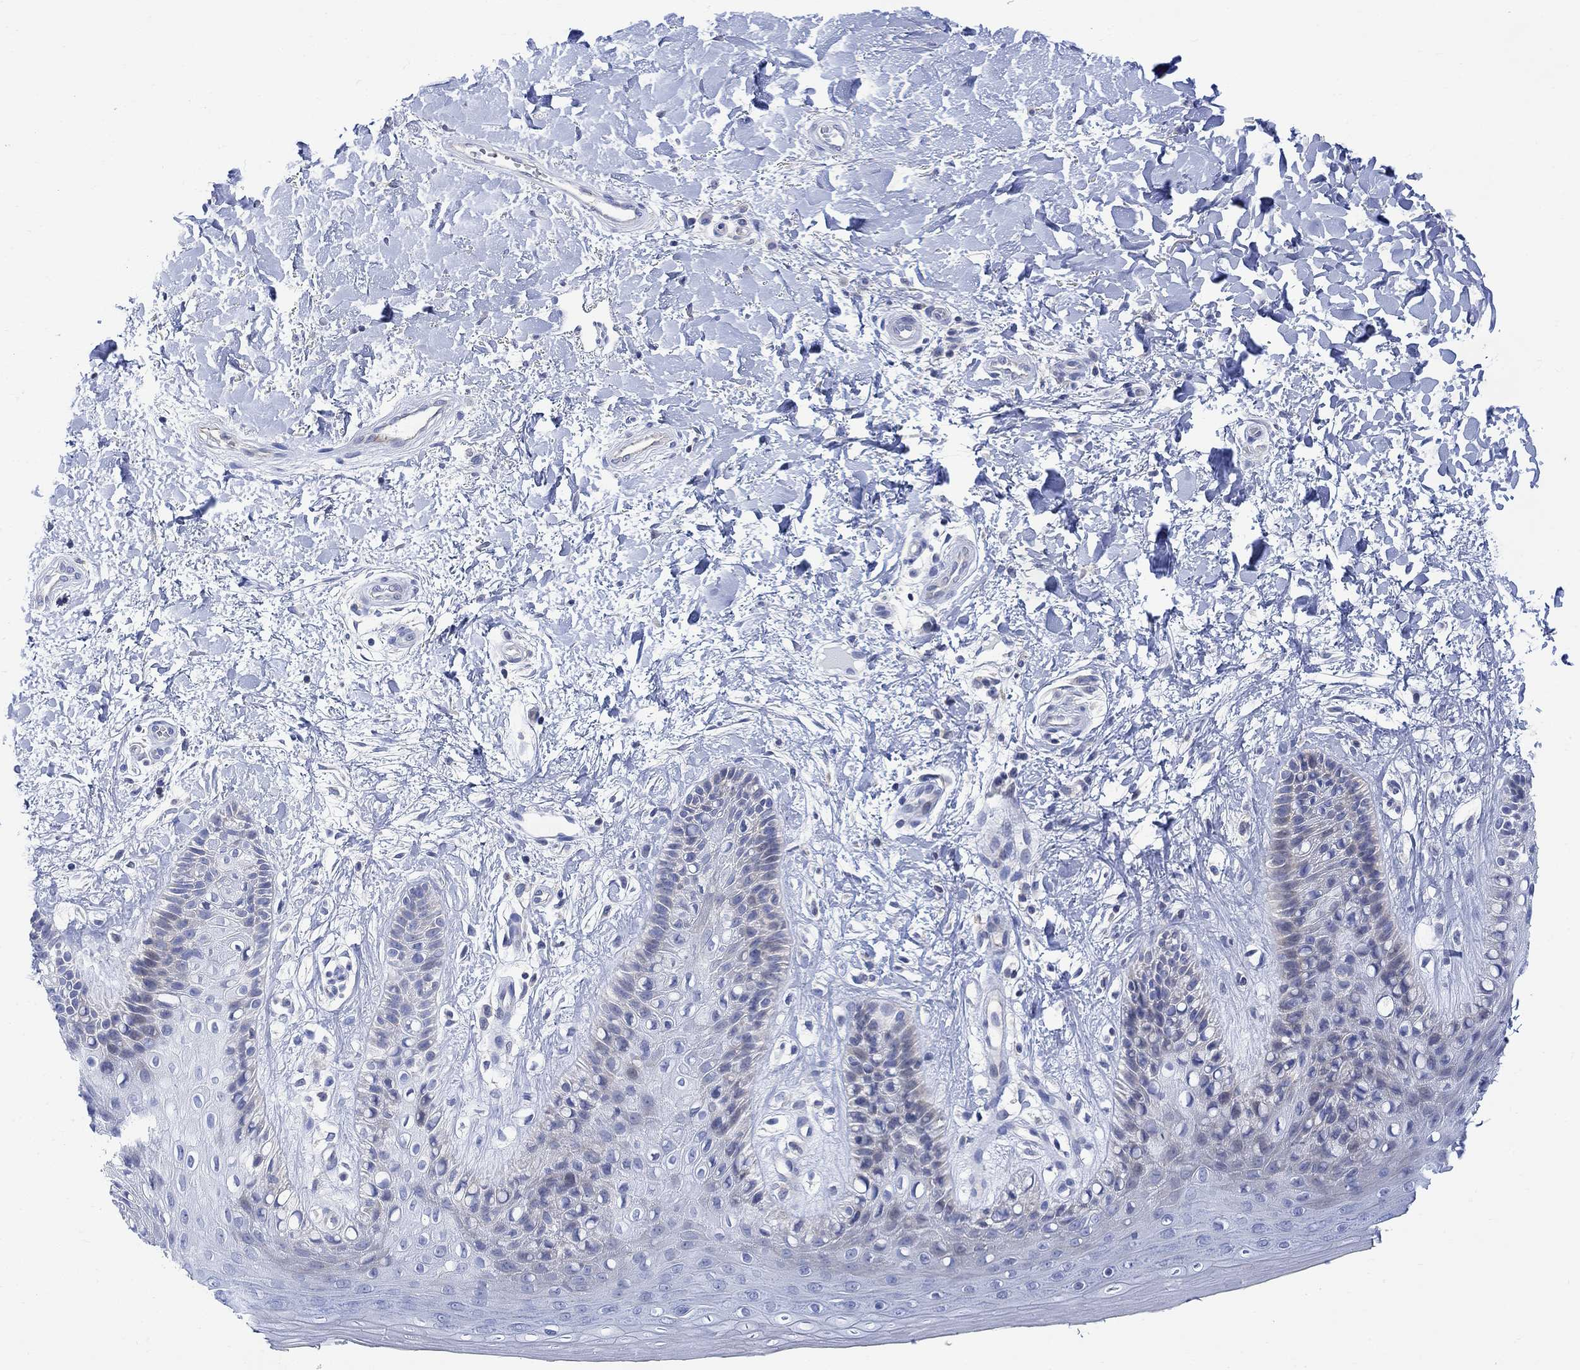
{"staining": {"intensity": "negative", "quantity": "none", "location": "none"}, "tissue": "skin", "cell_type": "Epidermal cells", "image_type": "normal", "snomed": [{"axis": "morphology", "description": "Normal tissue, NOS"}, {"axis": "topography", "description": "Anal"}], "caption": "Skin was stained to show a protein in brown. There is no significant expression in epidermal cells. (DAB (3,3'-diaminobenzidine) immunohistochemistry with hematoxylin counter stain).", "gene": "ARSK", "patient": {"sex": "male", "age": 36}}